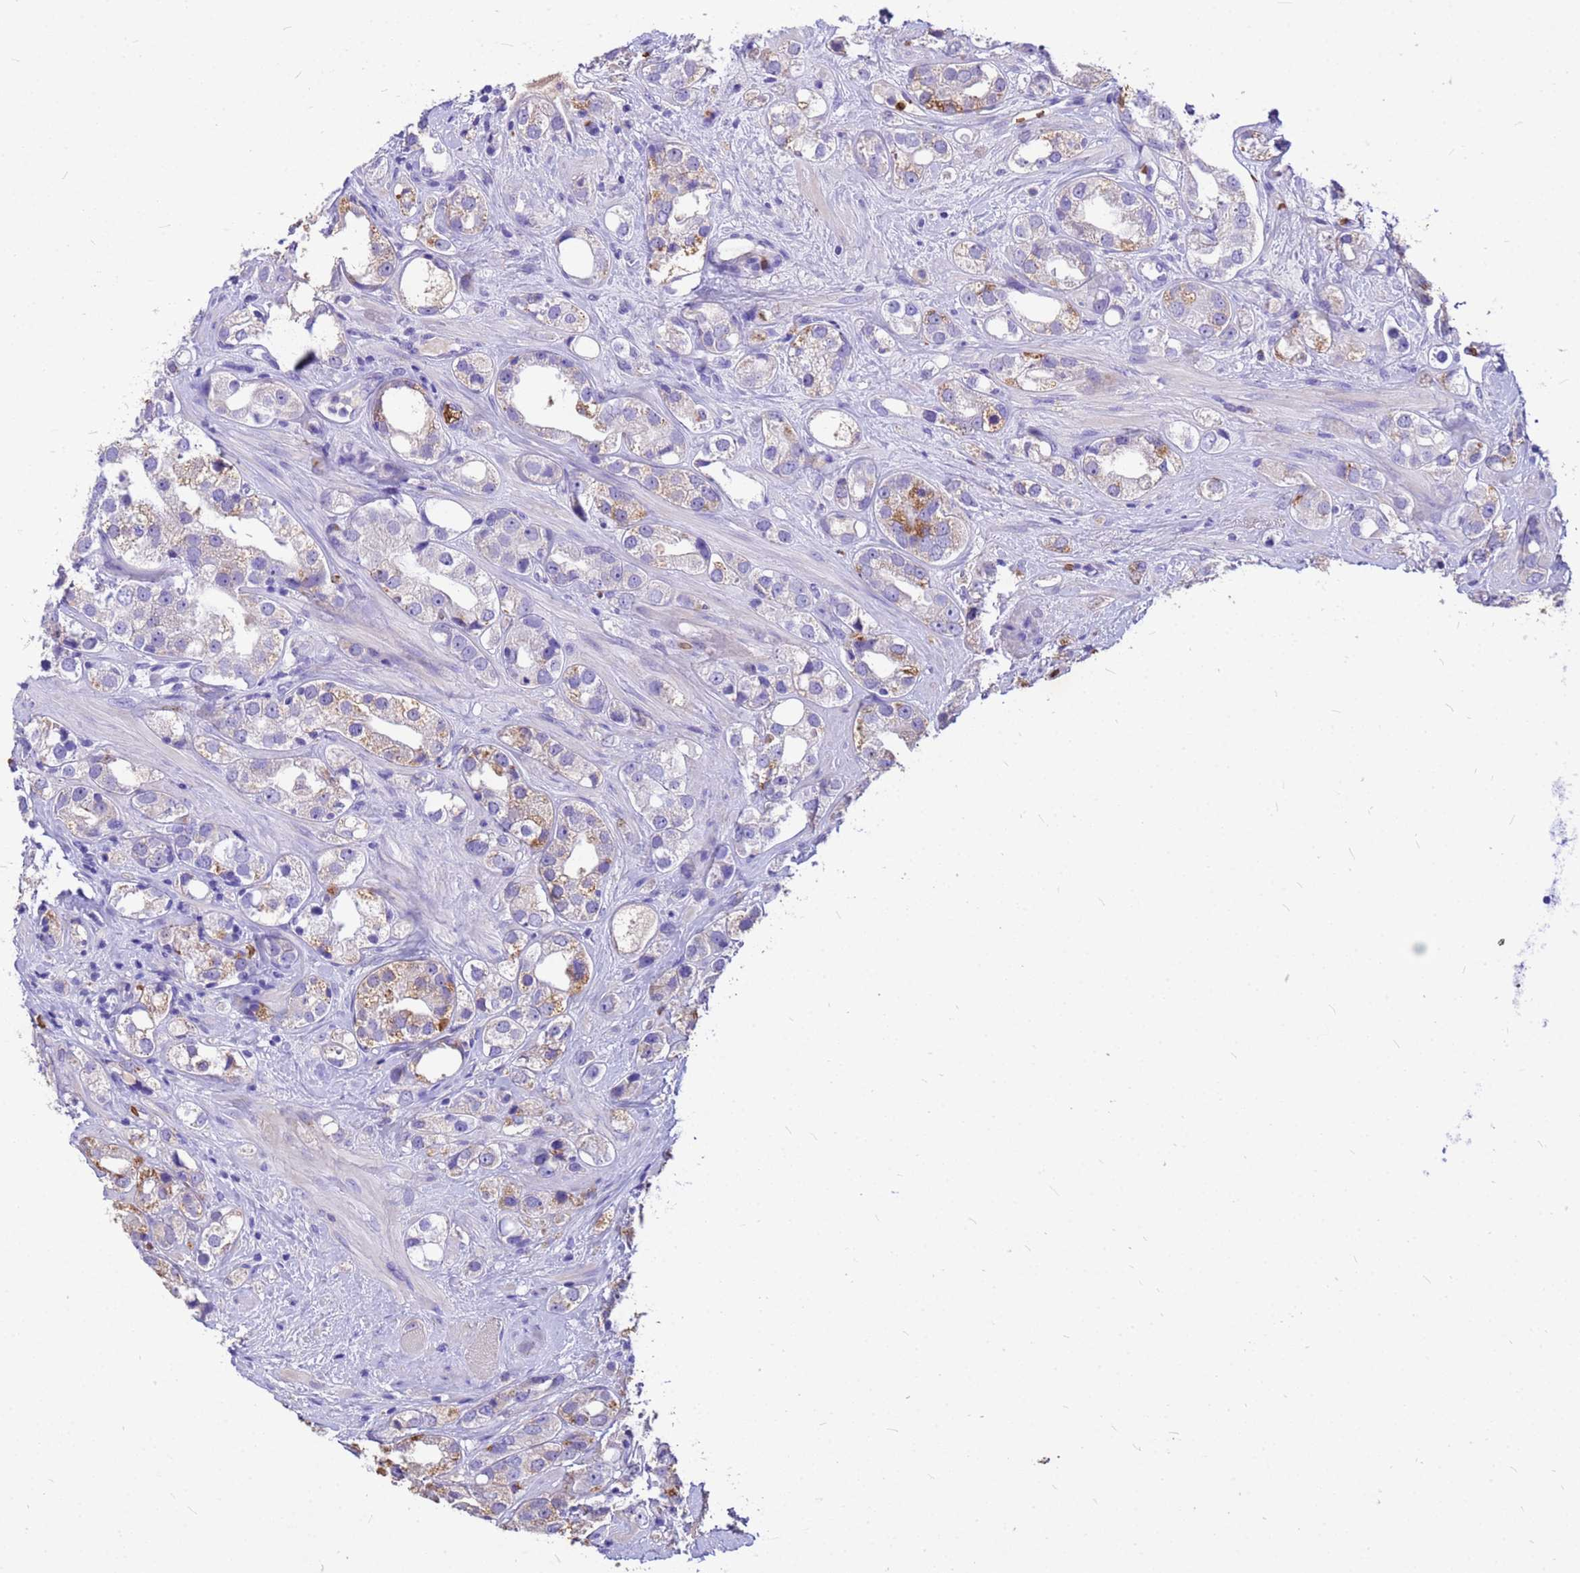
{"staining": {"intensity": "moderate", "quantity": "<25%", "location": "cytoplasmic/membranous"}, "tissue": "prostate cancer", "cell_type": "Tumor cells", "image_type": "cancer", "snomed": [{"axis": "morphology", "description": "Adenocarcinoma, NOS"}, {"axis": "topography", "description": "Prostate"}], "caption": "Immunohistochemistry photomicrograph of prostate adenocarcinoma stained for a protein (brown), which exhibits low levels of moderate cytoplasmic/membranous positivity in about <25% of tumor cells.", "gene": "HBA2", "patient": {"sex": "male", "age": 79}}